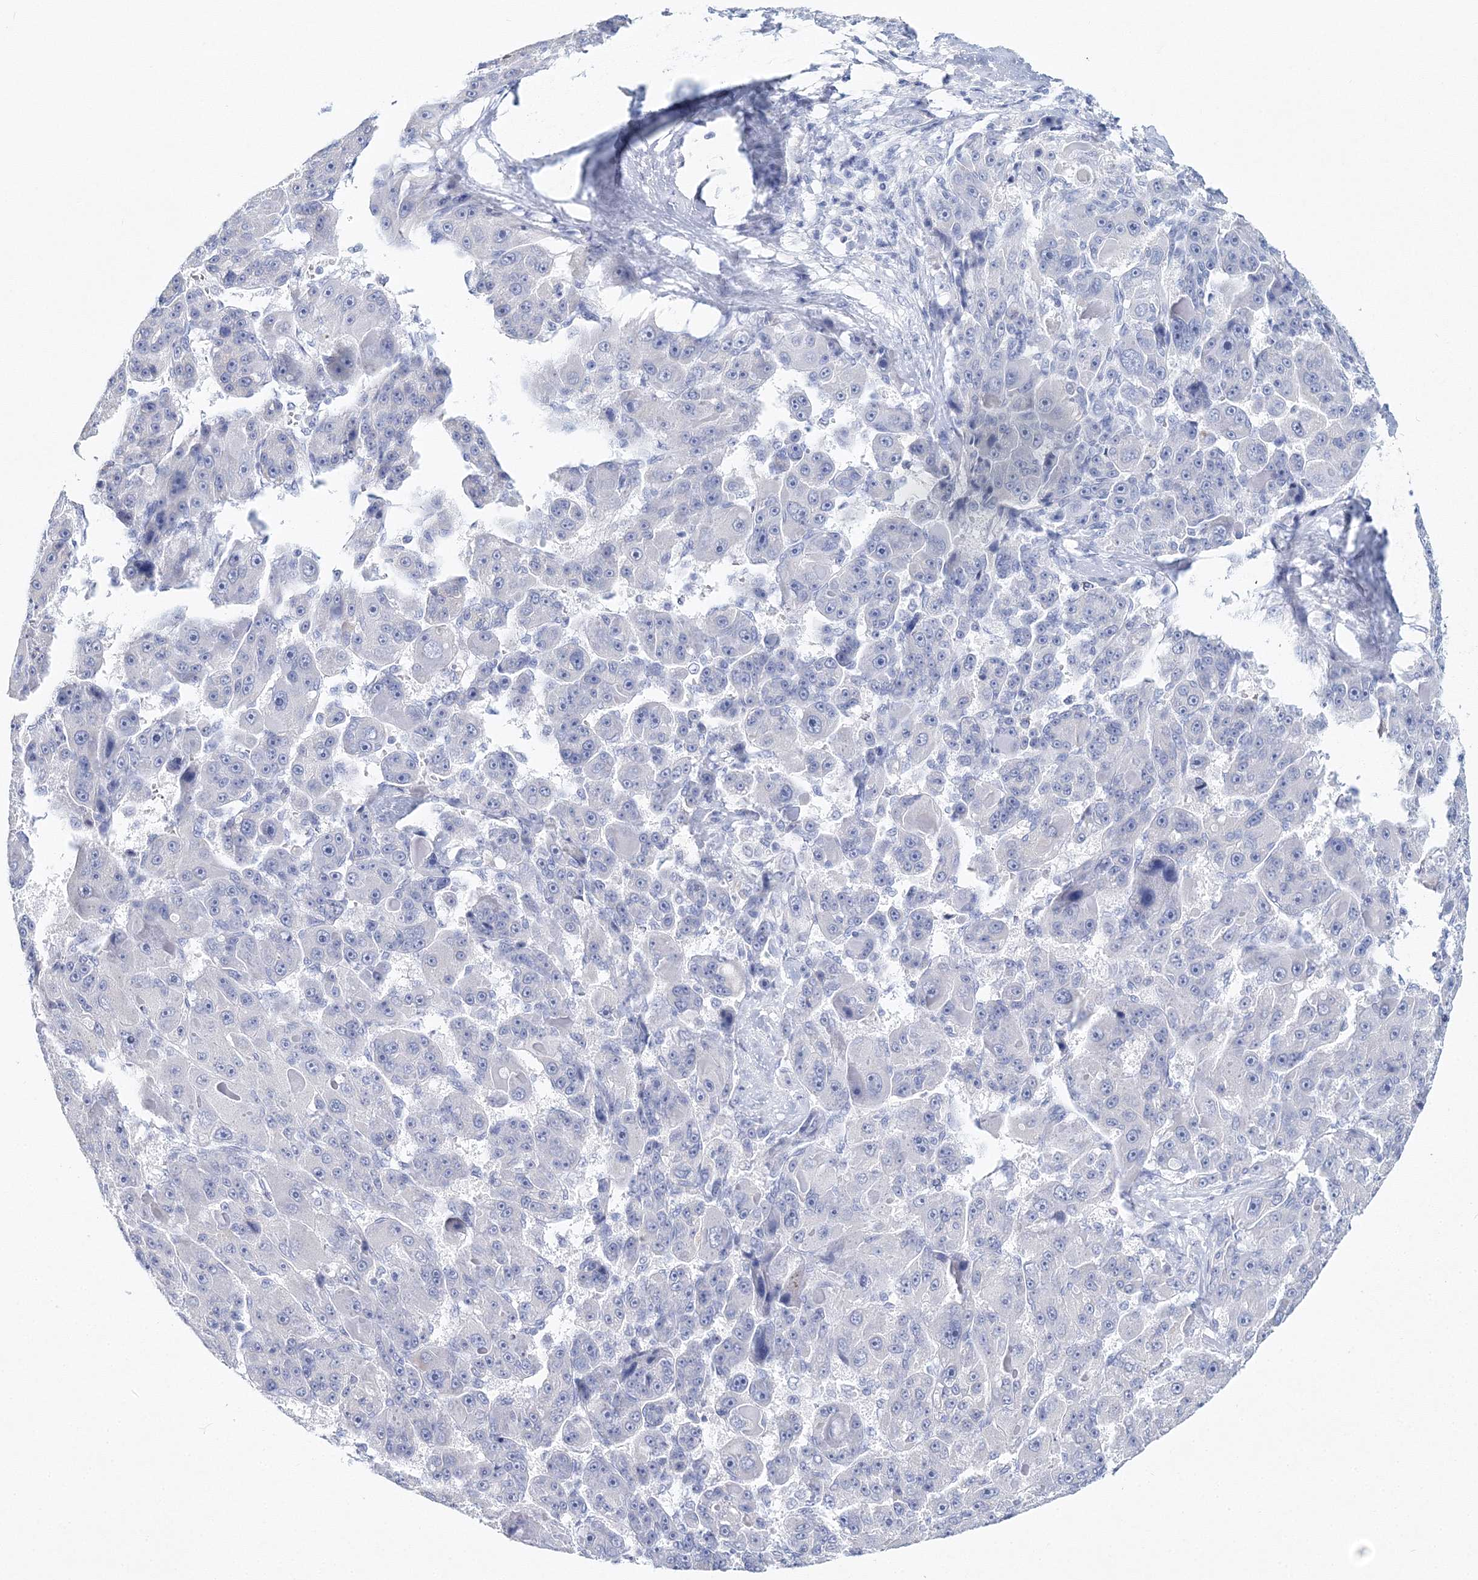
{"staining": {"intensity": "negative", "quantity": "none", "location": "none"}, "tissue": "liver cancer", "cell_type": "Tumor cells", "image_type": "cancer", "snomed": [{"axis": "morphology", "description": "Carcinoma, Hepatocellular, NOS"}, {"axis": "topography", "description": "Liver"}], "caption": "Photomicrograph shows no protein positivity in tumor cells of liver cancer tissue. The staining was performed using DAB to visualize the protein expression in brown, while the nuclei were stained in blue with hematoxylin (Magnification: 20x).", "gene": "MYOZ2", "patient": {"sex": "male", "age": 76}}